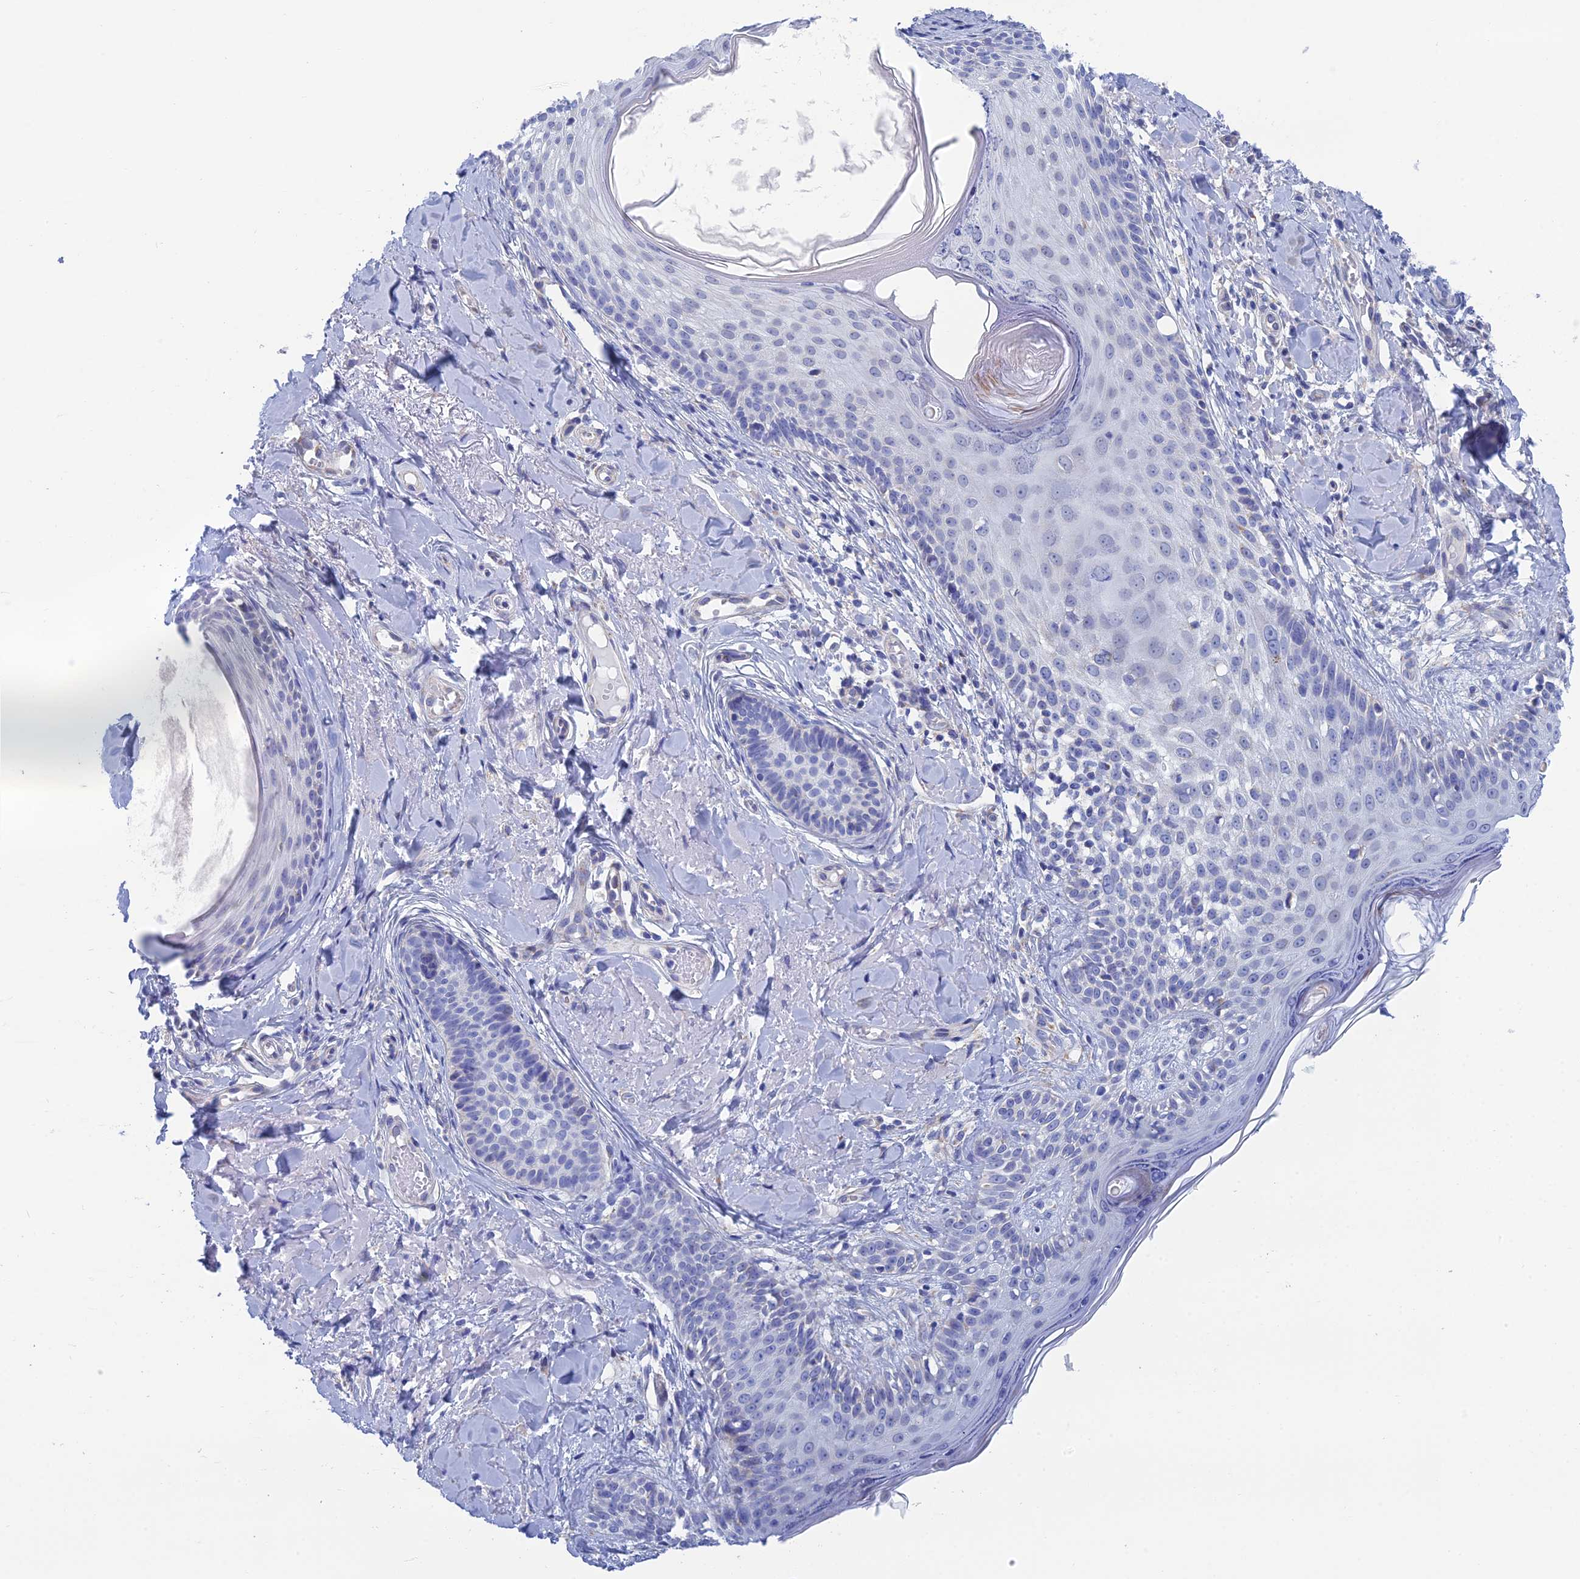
{"staining": {"intensity": "negative", "quantity": "none", "location": "none"}, "tissue": "skin cancer", "cell_type": "Tumor cells", "image_type": "cancer", "snomed": [{"axis": "morphology", "description": "Basal cell carcinoma"}, {"axis": "topography", "description": "Skin"}], "caption": "Immunohistochemistry (IHC) micrograph of neoplastic tissue: skin basal cell carcinoma stained with DAB reveals no significant protein positivity in tumor cells.", "gene": "CFAP210", "patient": {"sex": "female", "age": 76}}